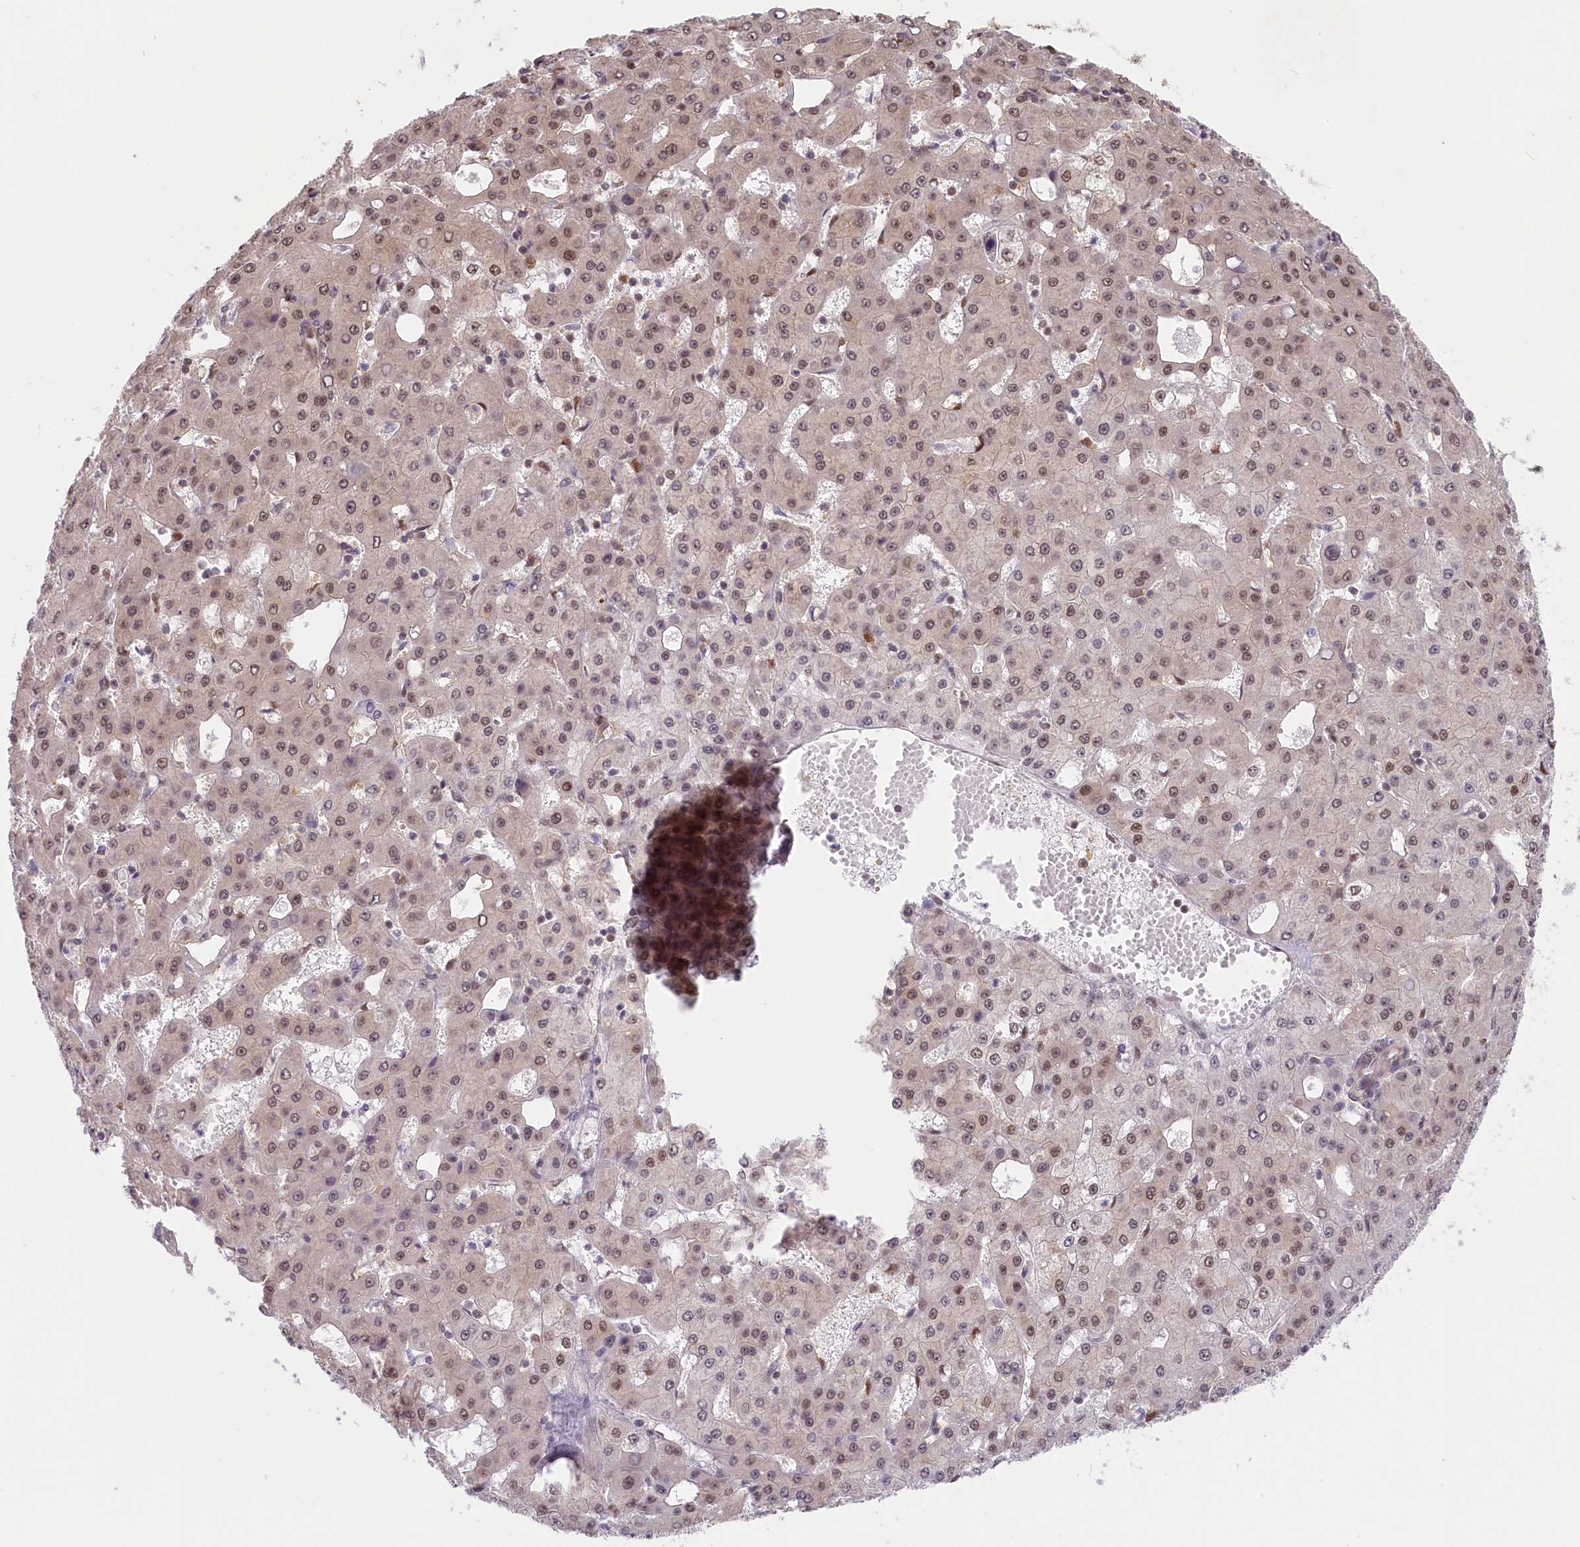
{"staining": {"intensity": "moderate", "quantity": ">75%", "location": "nuclear"}, "tissue": "liver cancer", "cell_type": "Tumor cells", "image_type": "cancer", "snomed": [{"axis": "morphology", "description": "Carcinoma, Hepatocellular, NOS"}, {"axis": "topography", "description": "Liver"}], "caption": "DAB (3,3'-diaminobenzidine) immunohistochemical staining of liver cancer (hepatocellular carcinoma) demonstrates moderate nuclear protein expression in about >75% of tumor cells.", "gene": "C19orf44", "patient": {"sex": "male", "age": 47}}